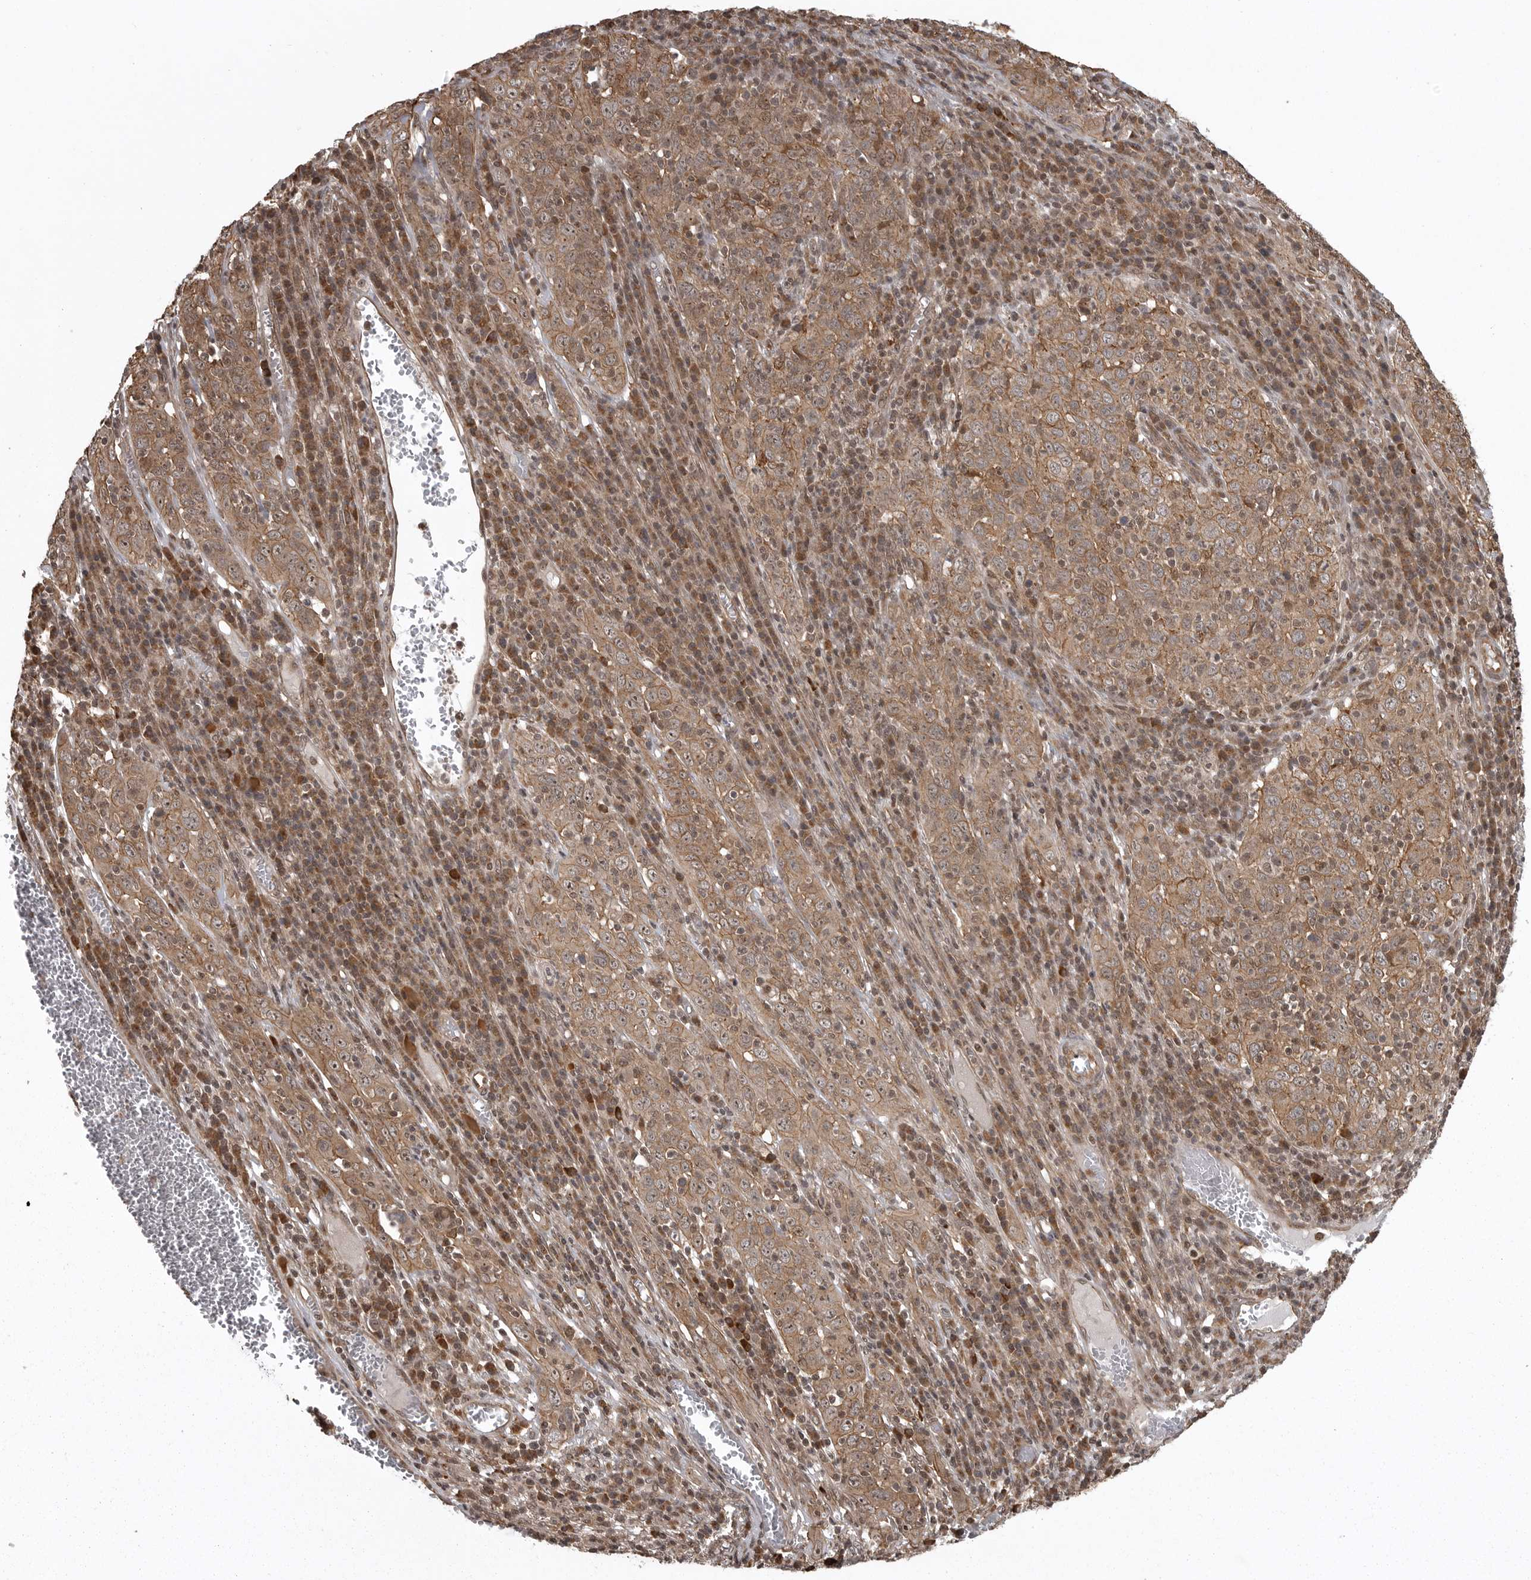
{"staining": {"intensity": "moderate", "quantity": ">75%", "location": "cytoplasmic/membranous,nuclear"}, "tissue": "cervical cancer", "cell_type": "Tumor cells", "image_type": "cancer", "snomed": [{"axis": "morphology", "description": "Squamous cell carcinoma, NOS"}, {"axis": "topography", "description": "Cervix"}], "caption": "A medium amount of moderate cytoplasmic/membranous and nuclear positivity is identified in approximately >75% of tumor cells in squamous cell carcinoma (cervical) tissue.", "gene": "DNAJC8", "patient": {"sex": "female", "age": 46}}